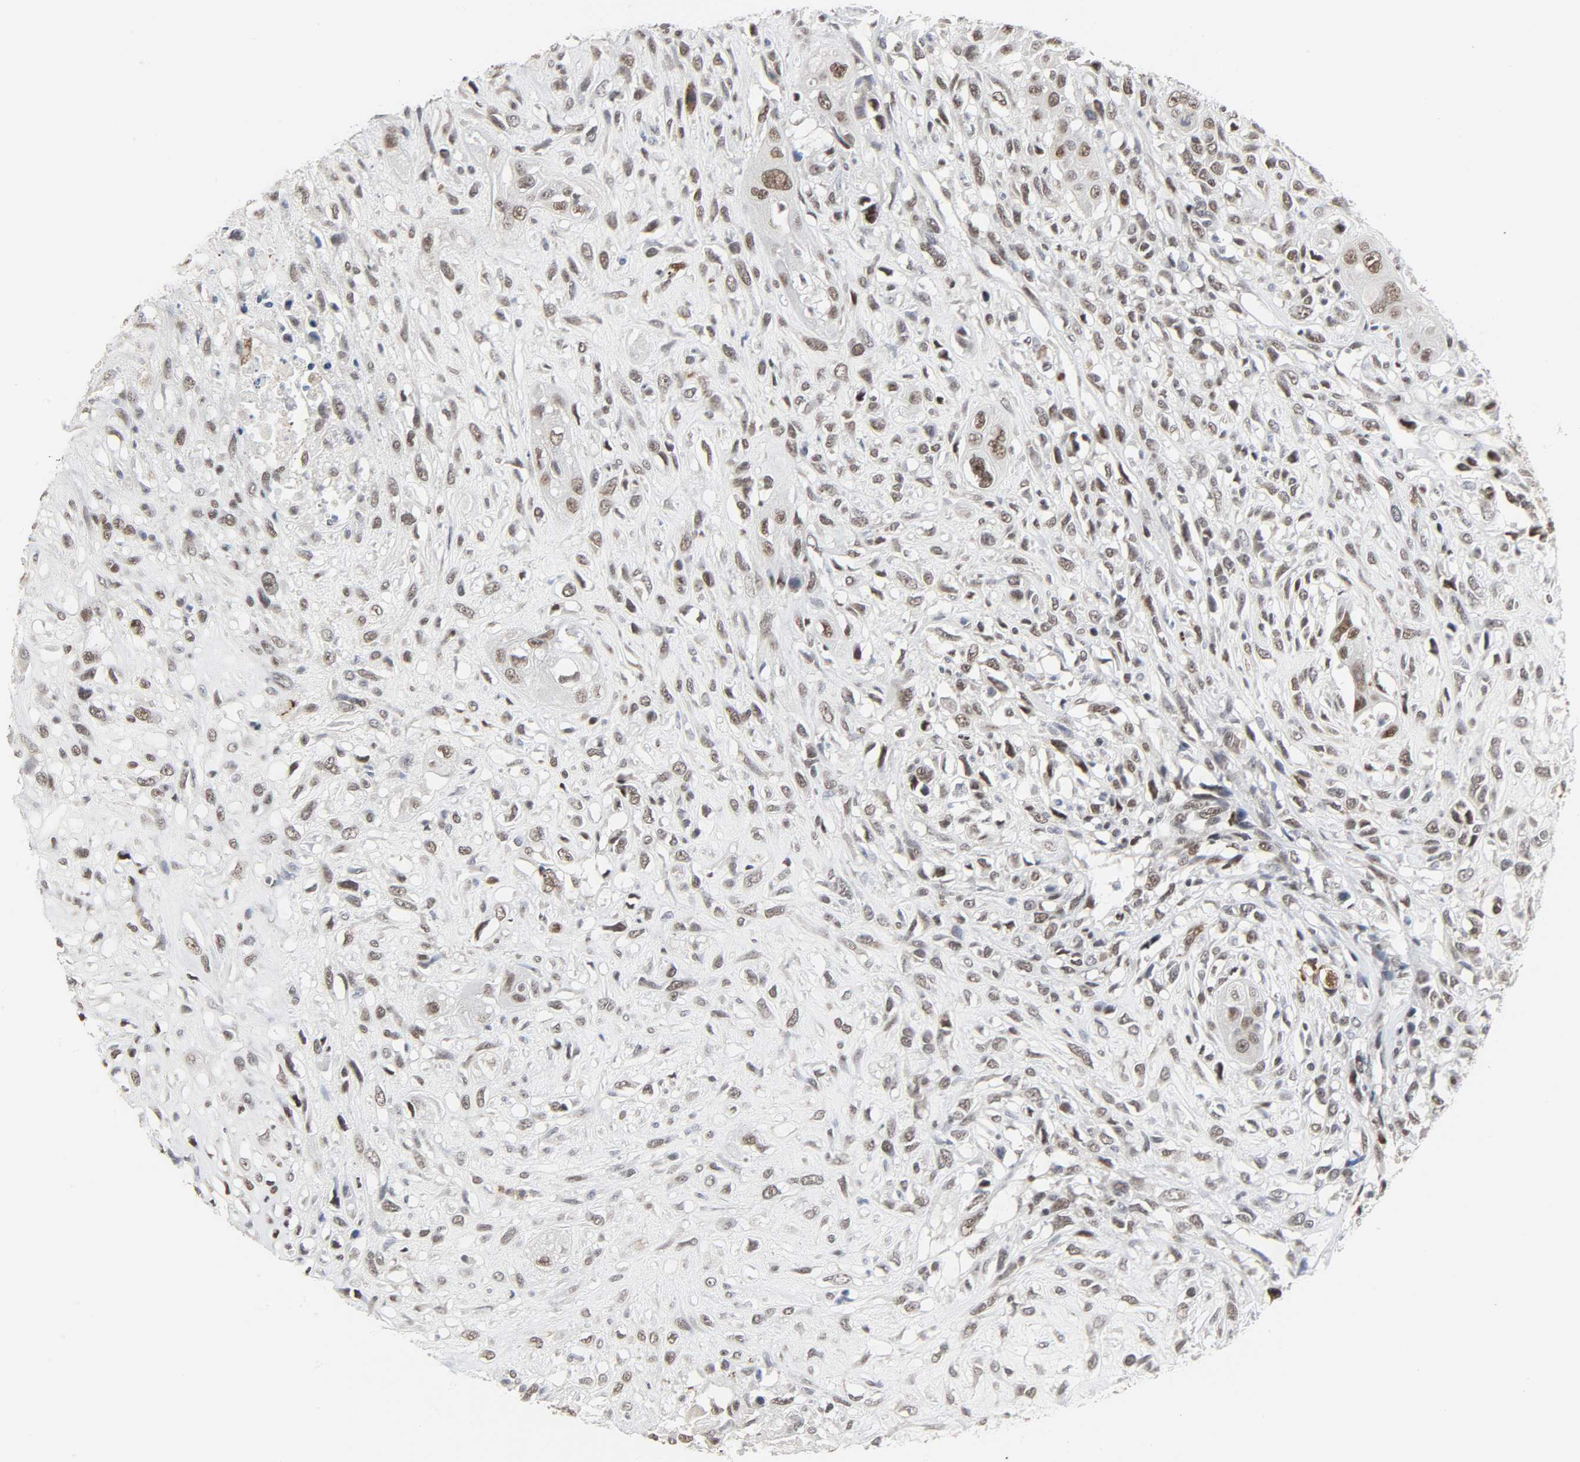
{"staining": {"intensity": "moderate", "quantity": ">75%", "location": "nuclear"}, "tissue": "head and neck cancer", "cell_type": "Tumor cells", "image_type": "cancer", "snomed": [{"axis": "morphology", "description": "Necrosis, NOS"}, {"axis": "morphology", "description": "Neoplasm, malignant, NOS"}, {"axis": "topography", "description": "Salivary gland"}, {"axis": "topography", "description": "Head-Neck"}], "caption": "An image of neoplasm (malignant) (head and neck) stained for a protein exhibits moderate nuclear brown staining in tumor cells.", "gene": "MUC1", "patient": {"sex": "male", "age": 43}}